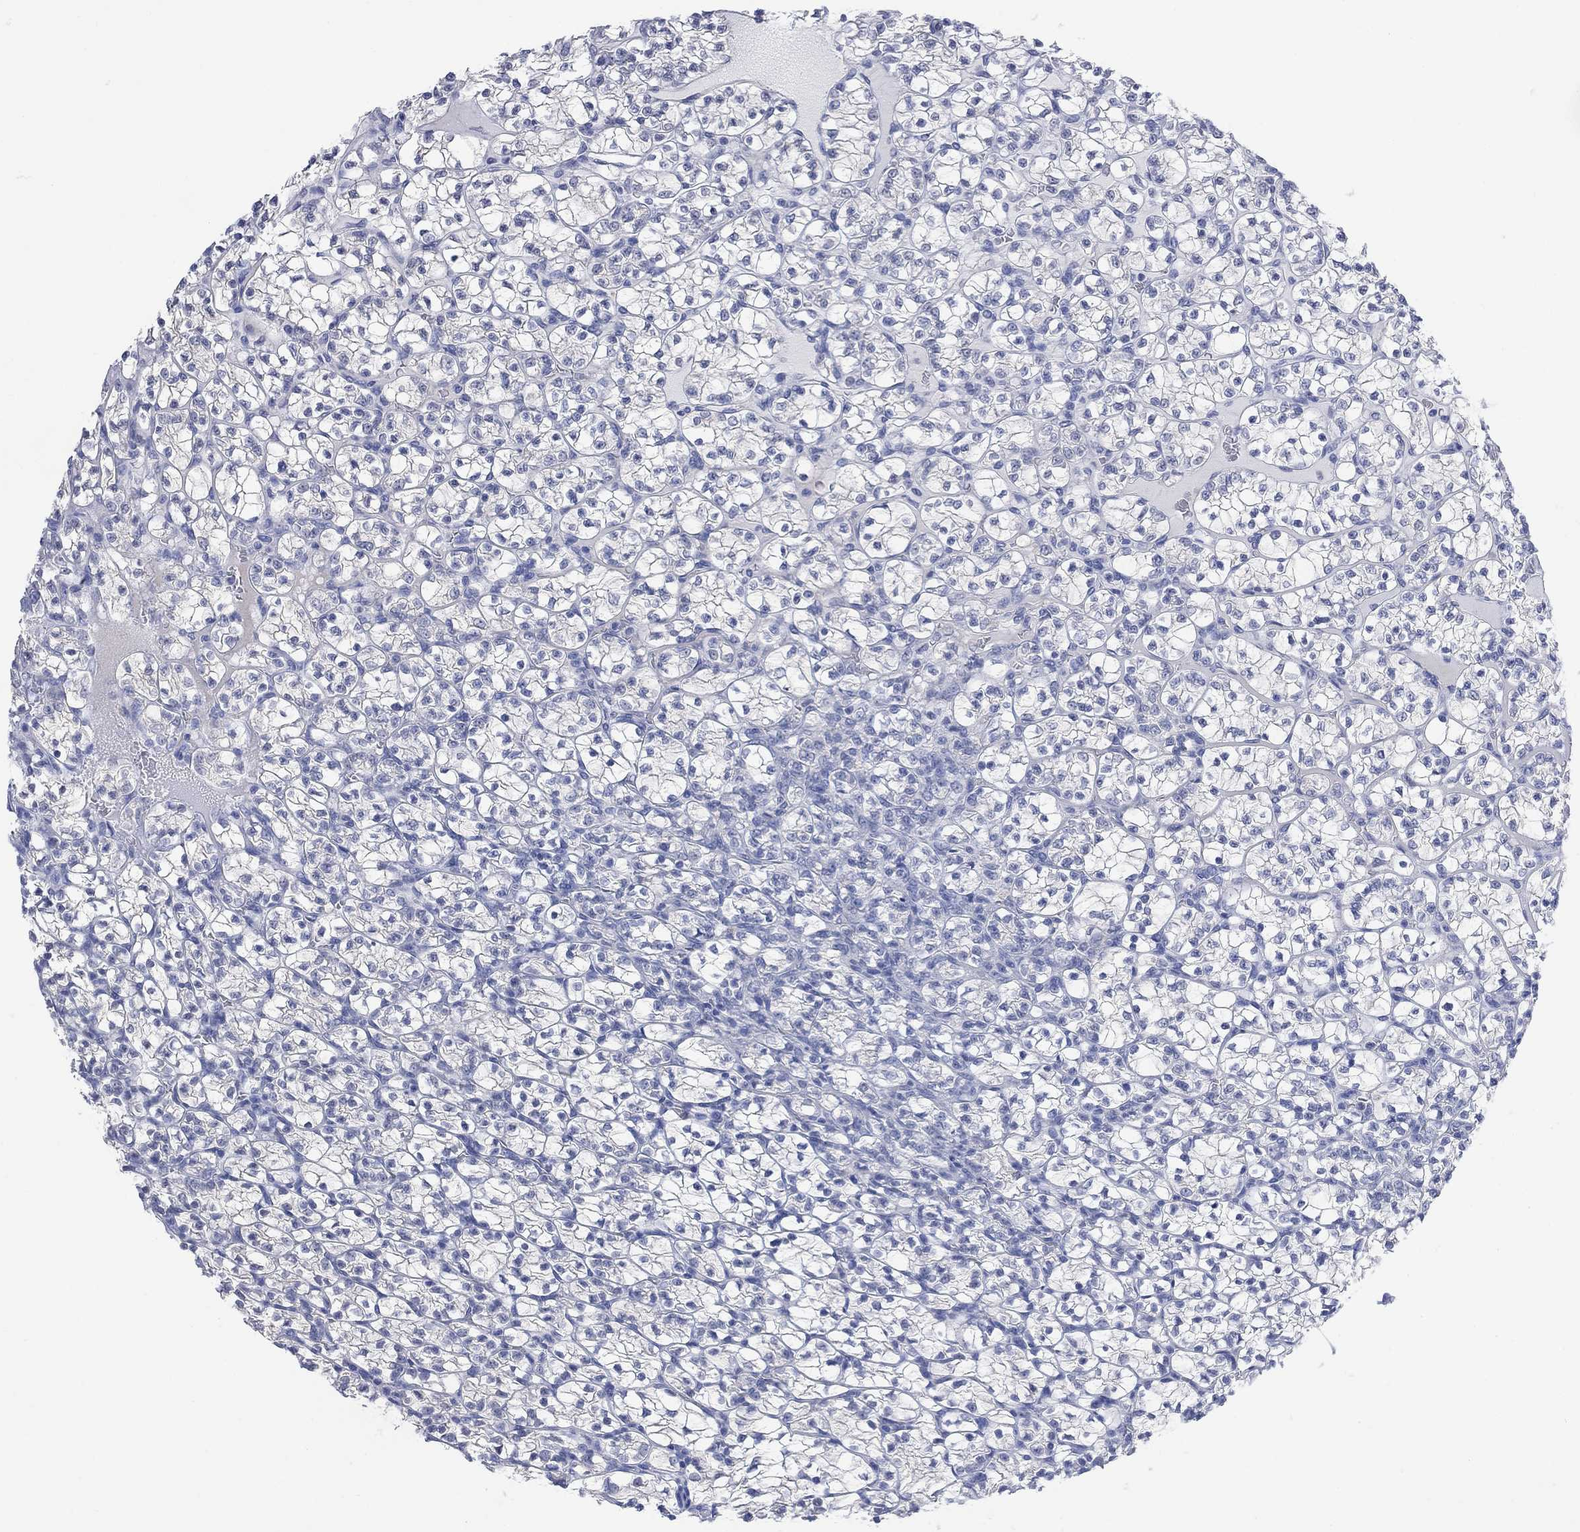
{"staining": {"intensity": "negative", "quantity": "none", "location": "none"}, "tissue": "renal cancer", "cell_type": "Tumor cells", "image_type": "cancer", "snomed": [{"axis": "morphology", "description": "Adenocarcinoma, NOS"}, {"axis": "topography", "description": "Kidney"}], "caption": "Tumor cells show no significant protein positivity in adenocarcinoma (renal). (DAB IHC, high magnification).", "gene": "FBP2", "patient": {"sex": "female", "age": 89}}